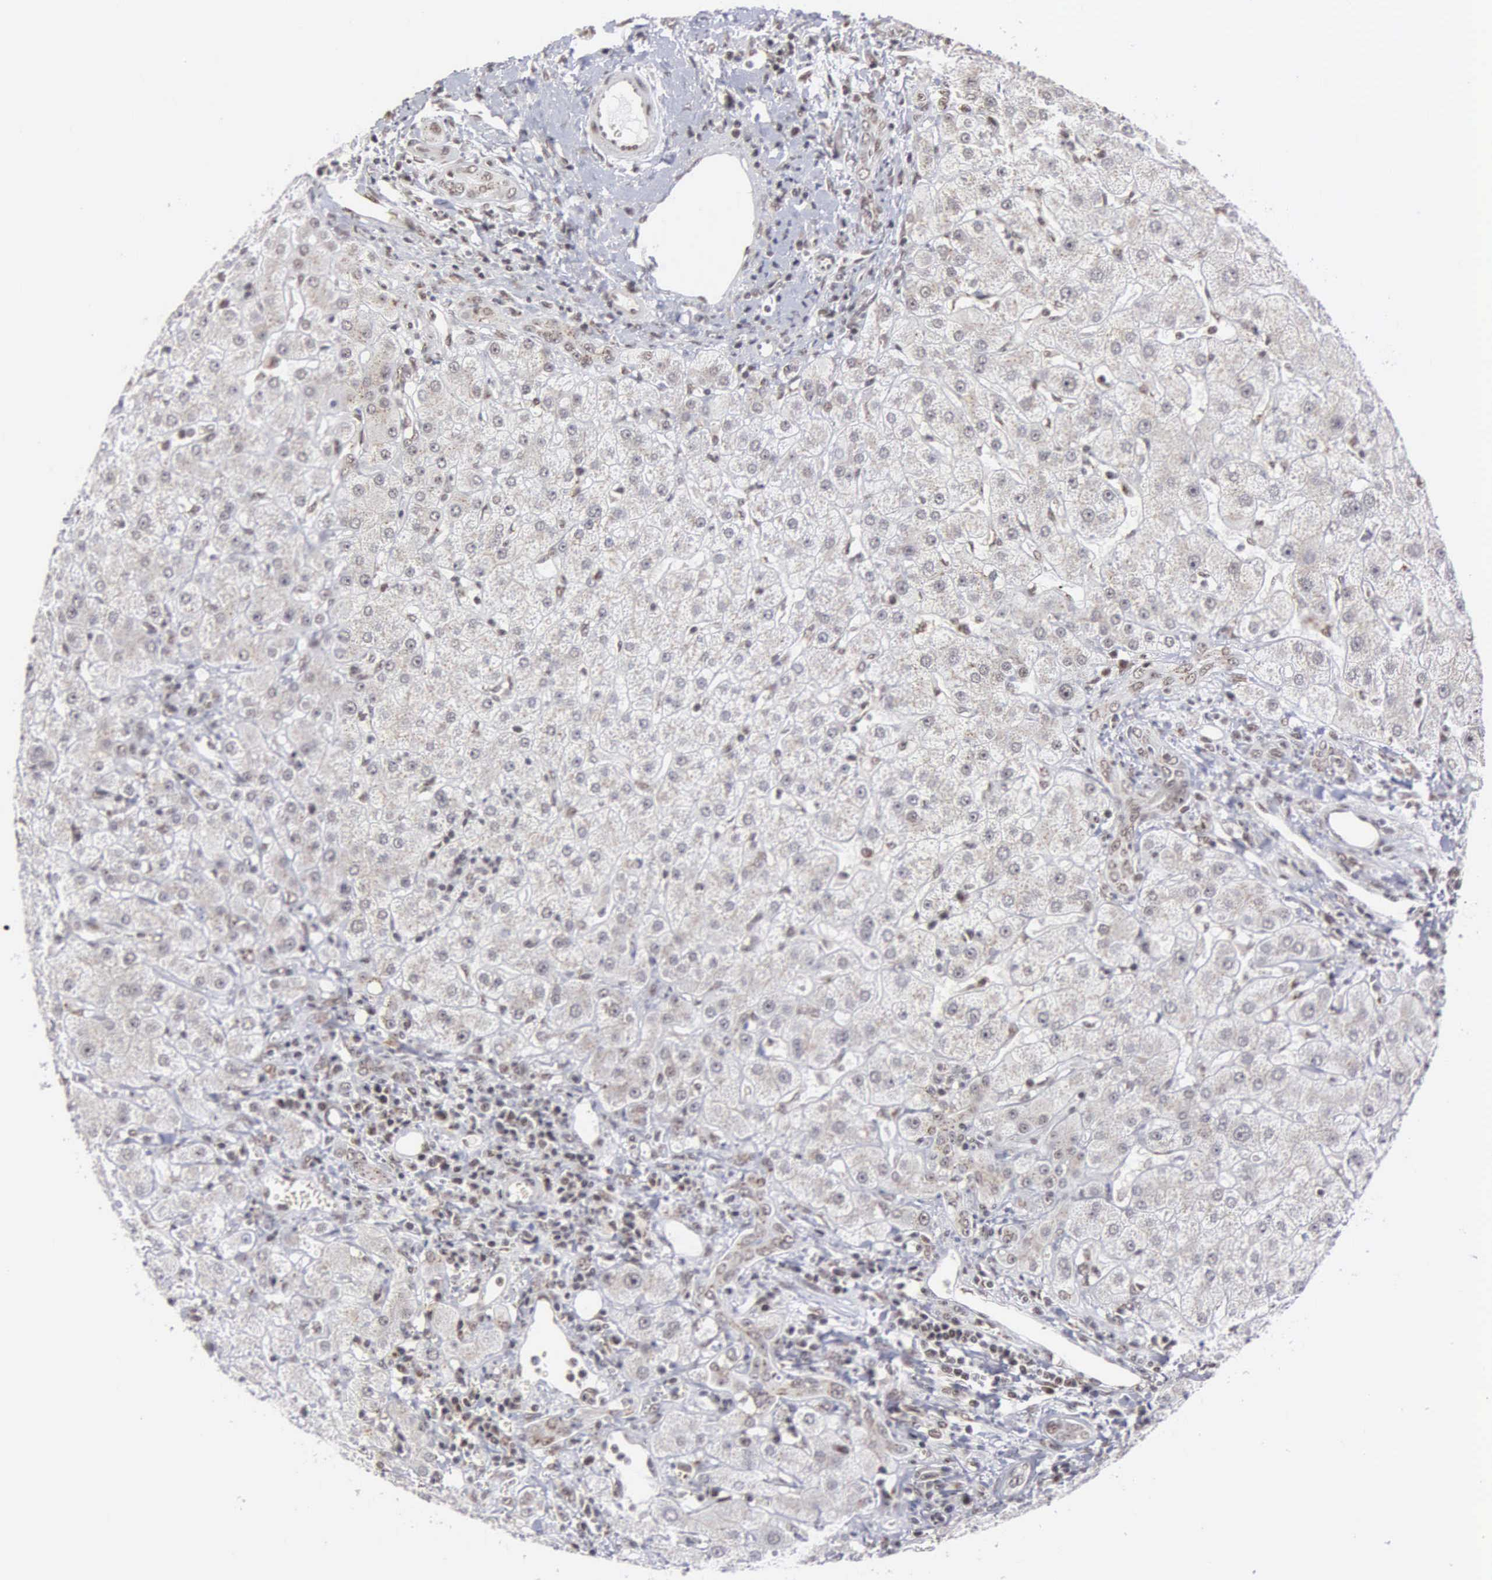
{"staining": {"intensity": "moderate", "quantity": ">75%", "location": "cytoplasmic/membranous"}, "tissue": "liver", "cell_type": "Cholangiocytes", "image_type": "normal", "snomed": [{"axis": "morphology", "description": "Normal tissue, NOS"}, {"axis": "topography", "description": "Liver"}], "caption": "Immunohistochemical staining of unremarkable liver demonstrates medium levels of moderate cytoplasmic/membranous positivity in approximately >75% of cholangiocytes. The staining is performed using DAB (3,3'-diaminobenzidine) brown chromogen to label protein expression. The nuclei are counter-stained blue using hematoxylin.", "gene": "GTF2A1", "patient": {"sex": "female", "age": 79}}